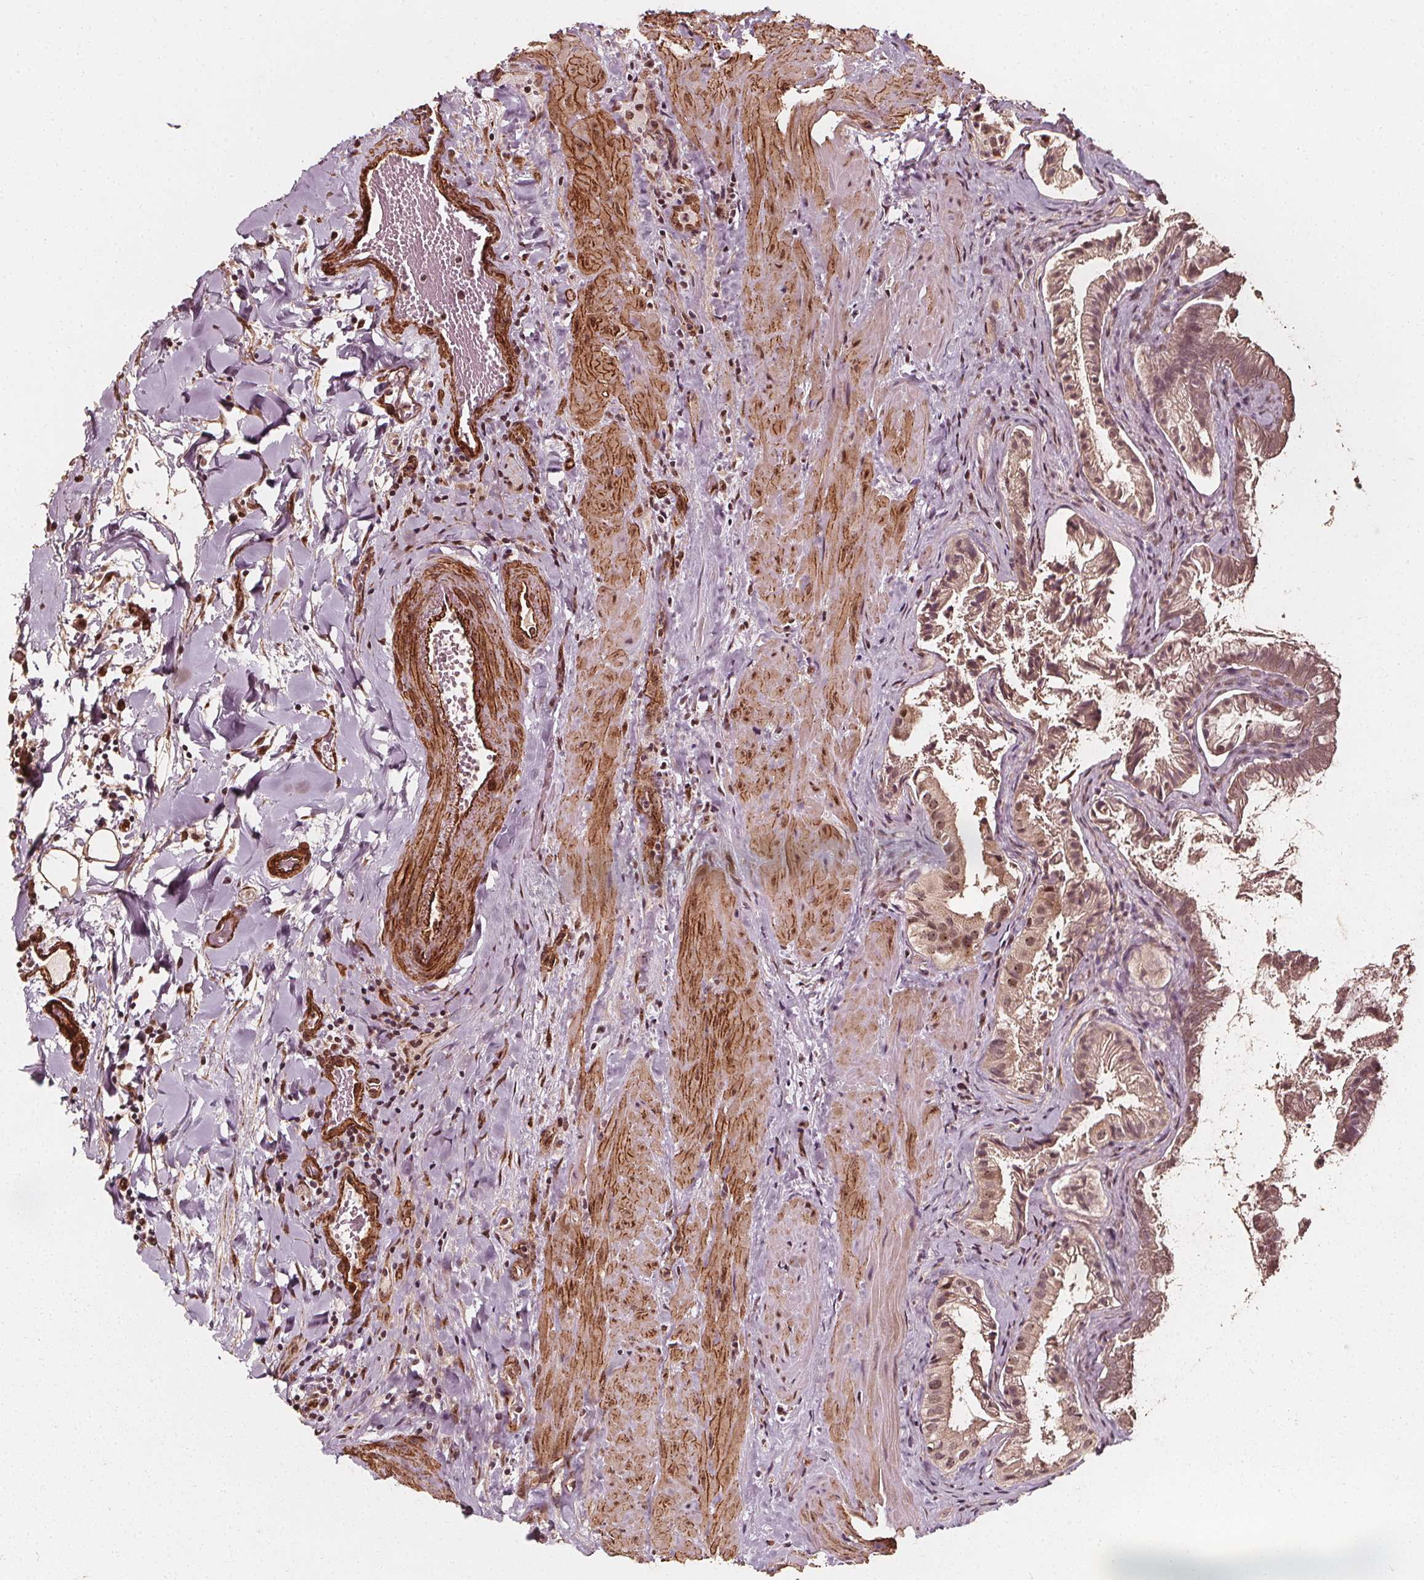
{"staining": {"intensity": "moderate", "quantity": ">75%", "location": "nuclear"}, "tissue": "gallbladder", "cell_type": "Glandular cells", "image_type": "normal", "snomed": [{"axis": "morphology", "description": "Normal tissue, NOS"}, {"axis": "topography", "description": "Gallbladder"}], "caption": "Brown immunohistochemical staining in normal gallbladder exhibits moderate nuclear staining in approximately >75% of glandular cells. Using DAB (3,3'-diaminobenzidine) (brown) and hematoxylin (blue) stains, captured at high magnification using brightfield microscopy.", "gene": "EXOSC9", "patient": {"sex": "male", "age": 70}}